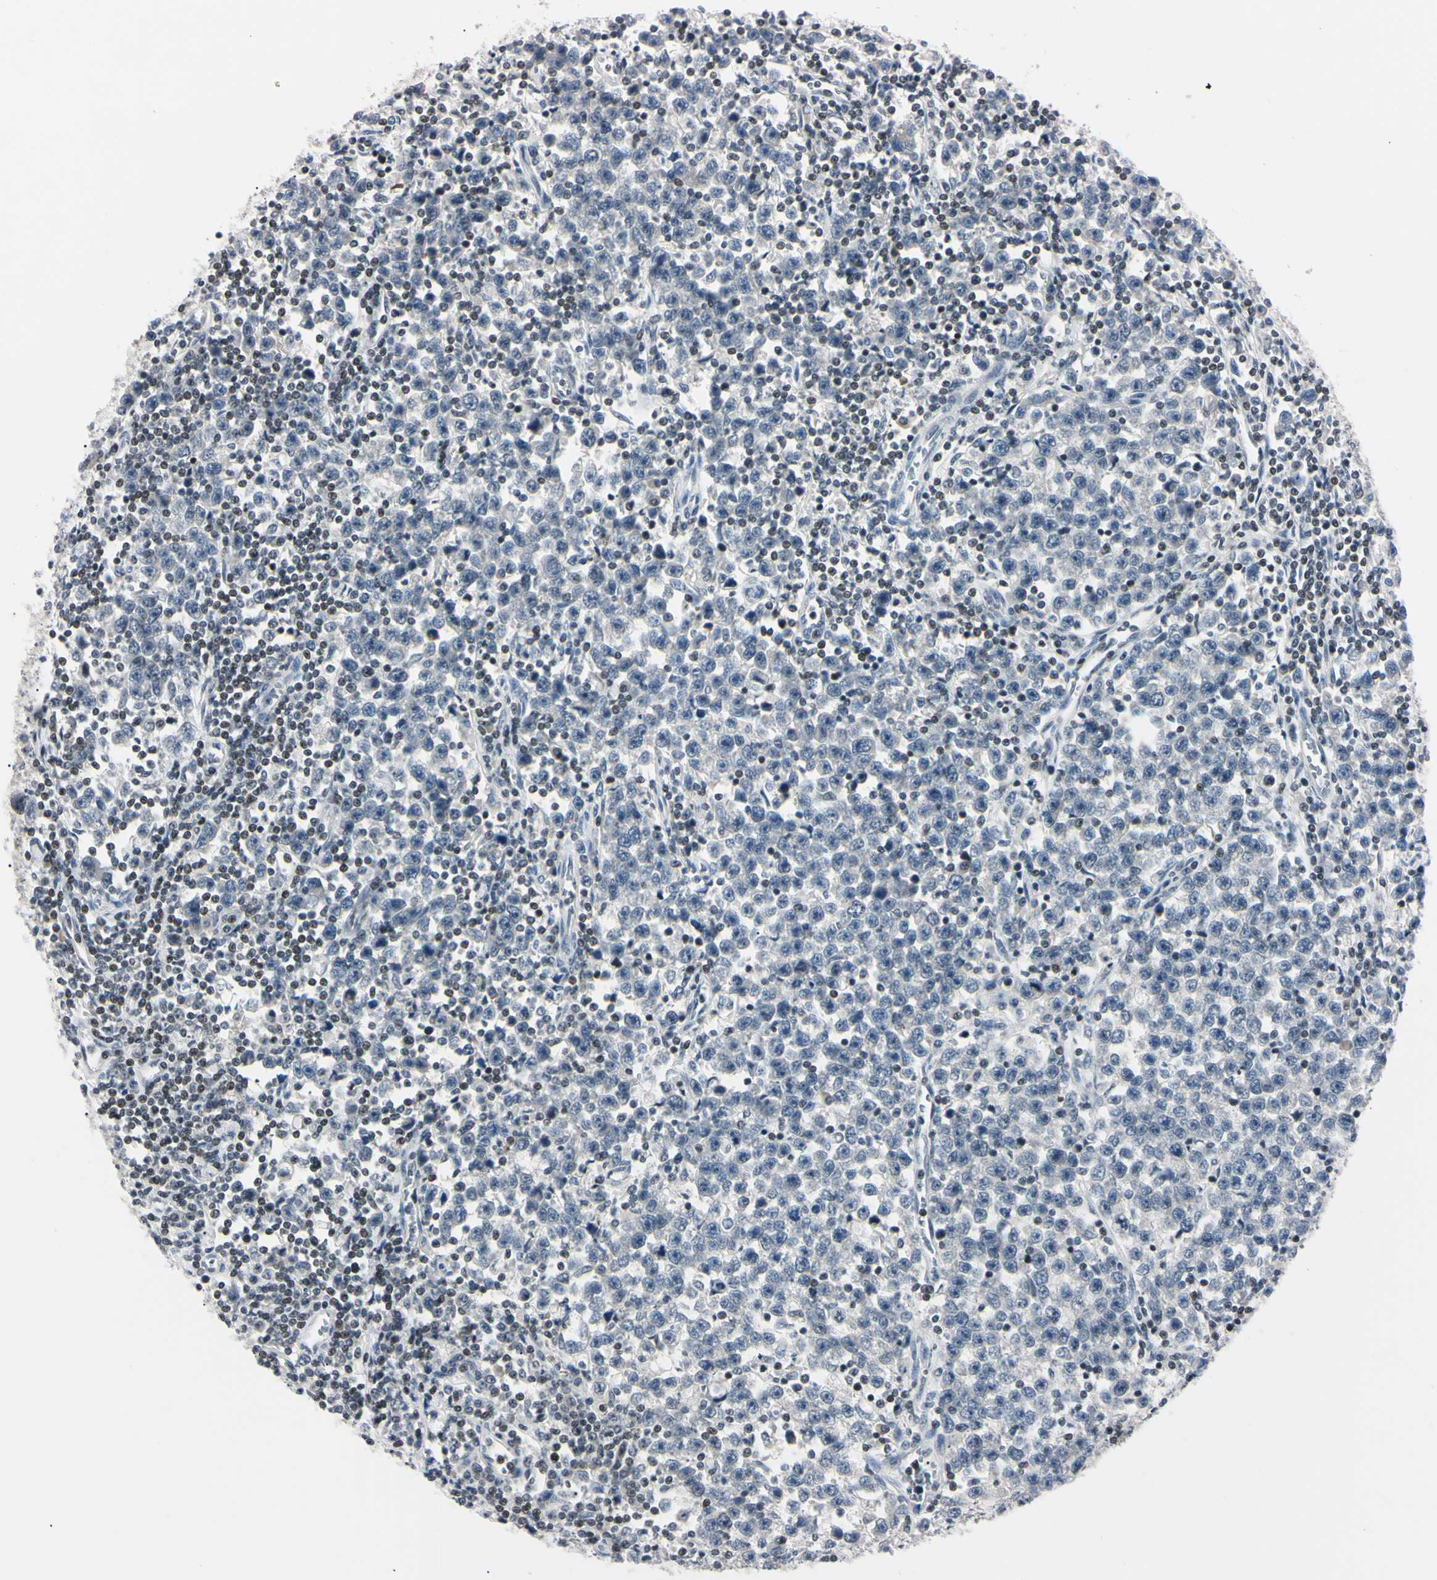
{"staining": {"intensity": "negative", "quantity": "none", "location": "none"}, "tissue": "testis cancer", "cell_type": "Tumor cells", "image_type": "cancer", "snomed": [{"axis": "morphology", "description": "Seminoma, NOS"}, {"axis": "topography", "description": "Testis"}], "caption": "Immunohistochemical staining of human seminoma (testis) demonstrates no significant positivity in tumor cells. Nuclei are stained in blue.", "gene": "C1orf174", "patient": {"sex": "male", "age": 43}}